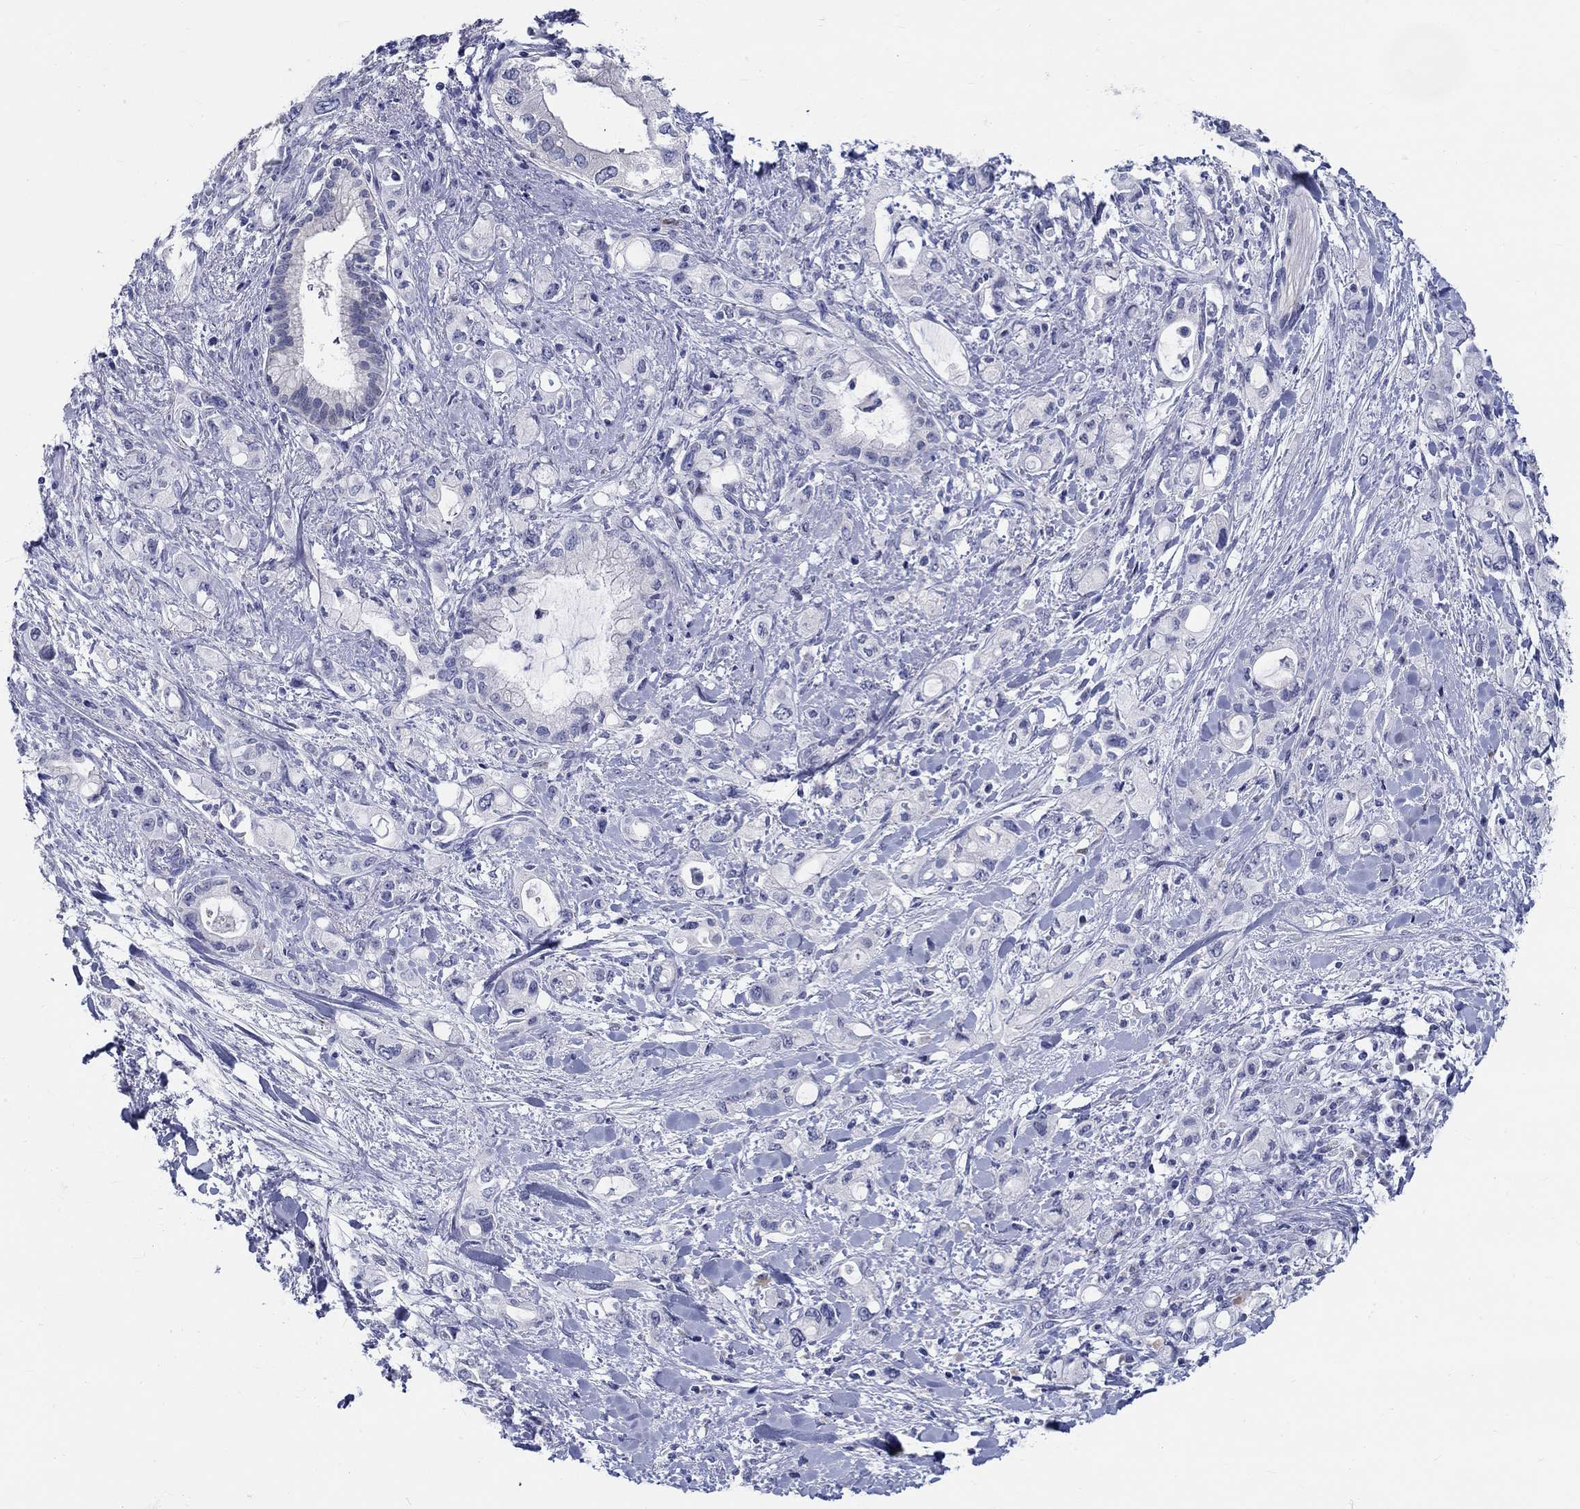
{"staining": {"intensity": "negative", "quantity": "none", "location": "none"}, "tissue": "pancreatic cancer", "cell_type": "Tumor cells", "image_type": "cancer", "snomed": [{"axis": "morphology", "description": "Adenocarcinoma, NOS"}, {"axis": "topography", "description": "Pancreas"}], "caption": "Immunohistochemical staining of human pancreatic cancer exhibits no significant positivity in tumor cells.", "gene": "CRYGS", "patient": {"sex": "female", "age": 56}}